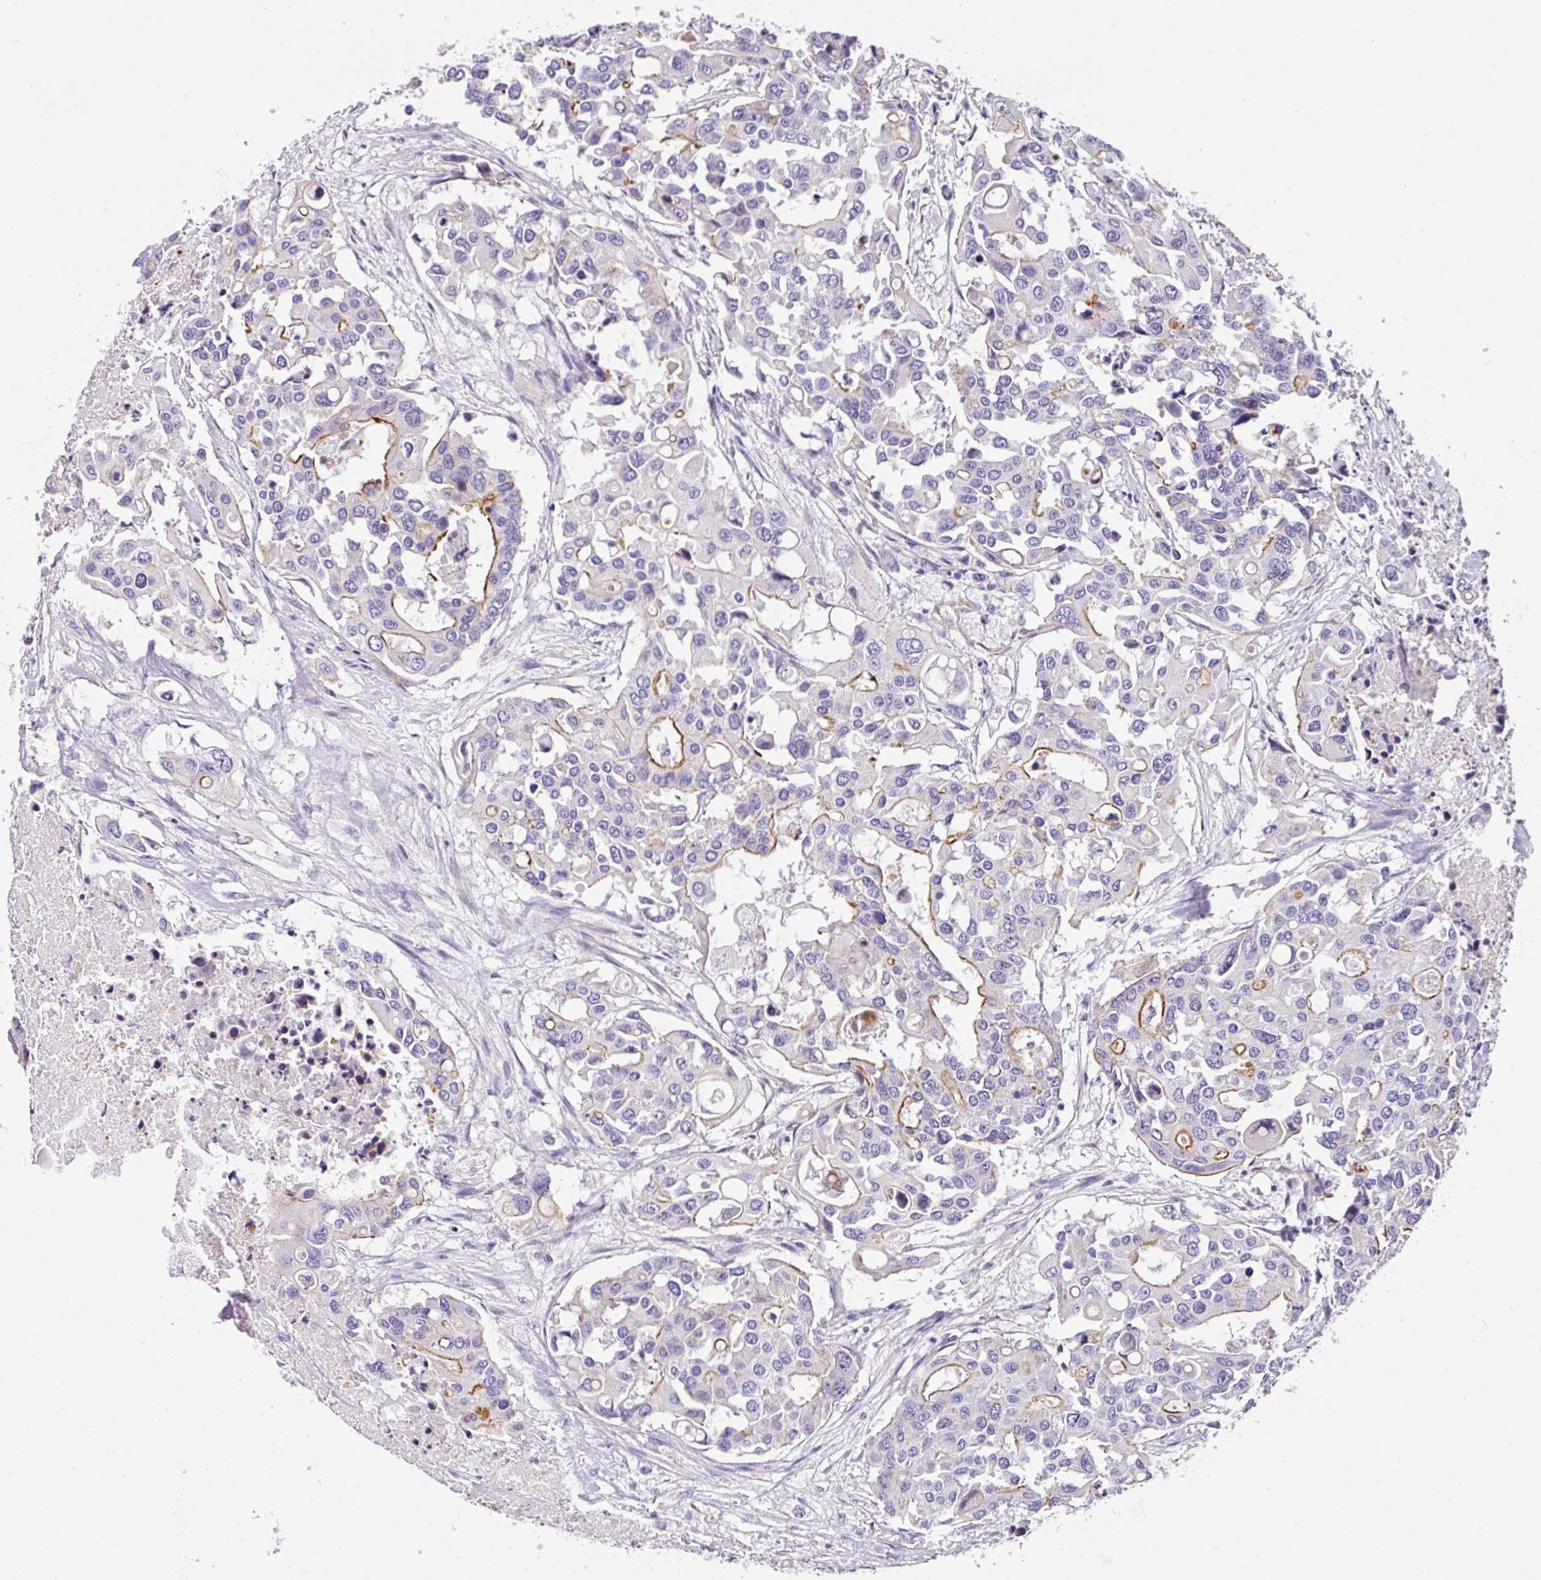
{"staining": {"intensity": "moderate", "quantity": "<25%", "location": "cytoplasmic/membranous"}, "tissue": "colorectal cancer", "cell_type": "Tumor cells", "image_type": "cancer", "snomed": [{"axis": "morphology", "description": "Adenocarcinoma, NOS"}, {"axis": "topography", "description": "Colon"}], "caption": "Brown immunohistochemical staining in human colorectal cancer (adenocarcinoma) reveals moderate cytoplasmic/membranous staining in about <25% of tumor cells.", "gene": "OR11H4", "patient": {"sex": "male", "age": 77}}